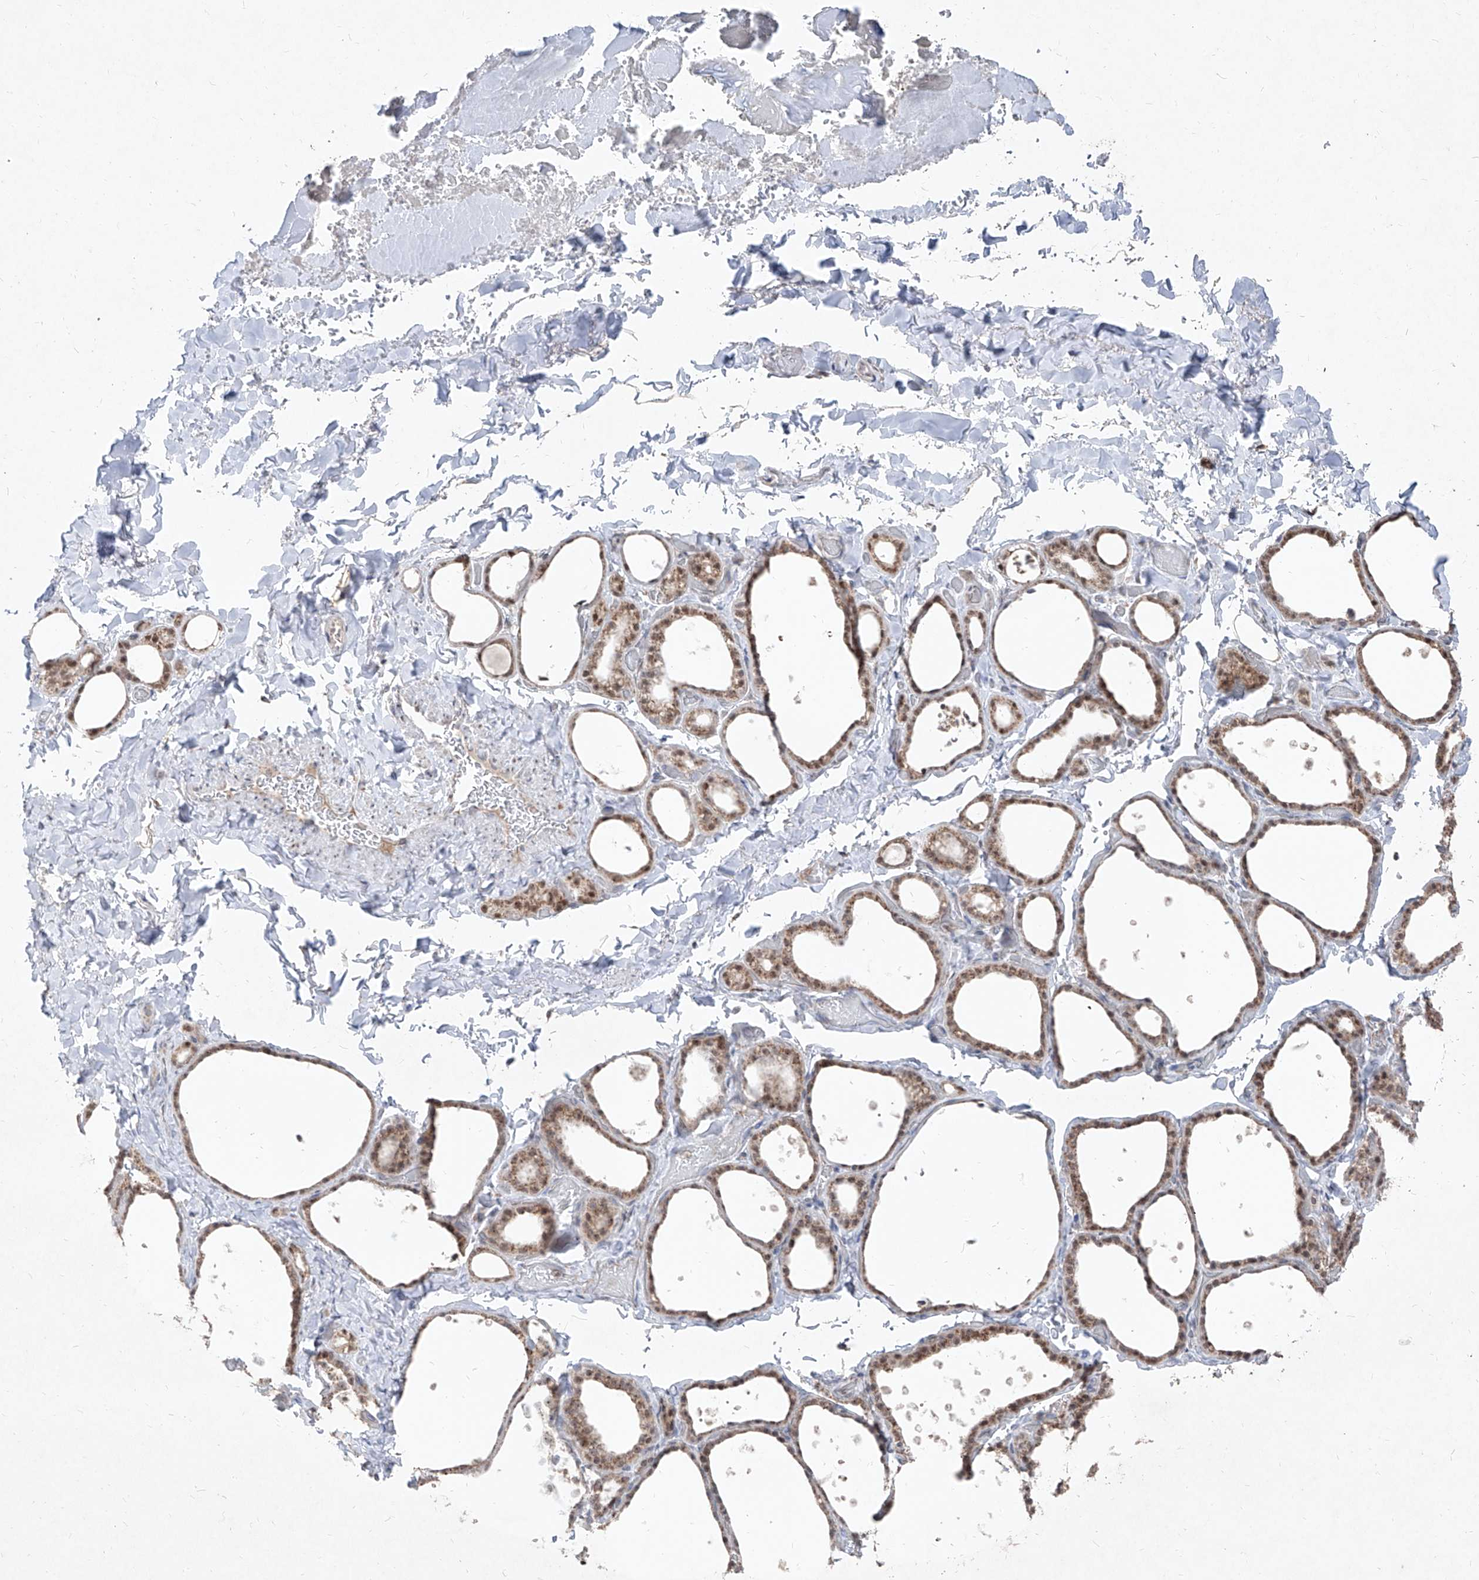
{"staining": {"intensity": "moderate", "quantity": "25%-75%", "location": "cytoplasmic/membranous"}, "tissue": "thyroid gland", "cell_type": "Glandular cells", "image_type": "normal", "snomed": [{"axis": "morphology", "description": "Normal tissue, NOS"}, {"axis": "topography", "description": "Thyroid gland"}], "caption": "The immunohistochemical stain shows moderate cytoplasmic/membranous staining in glandular cells of unremarkable thyroid gland. The staining was performed using DAB (3,3'-diaminobenzidine) to visualize the protein expression in brown, while the nuclei were stained in blue with hematoxylin (Magnification: 20x).", "gene": "NDUFB3", "patient": {"sex": "female", "age": 44}}